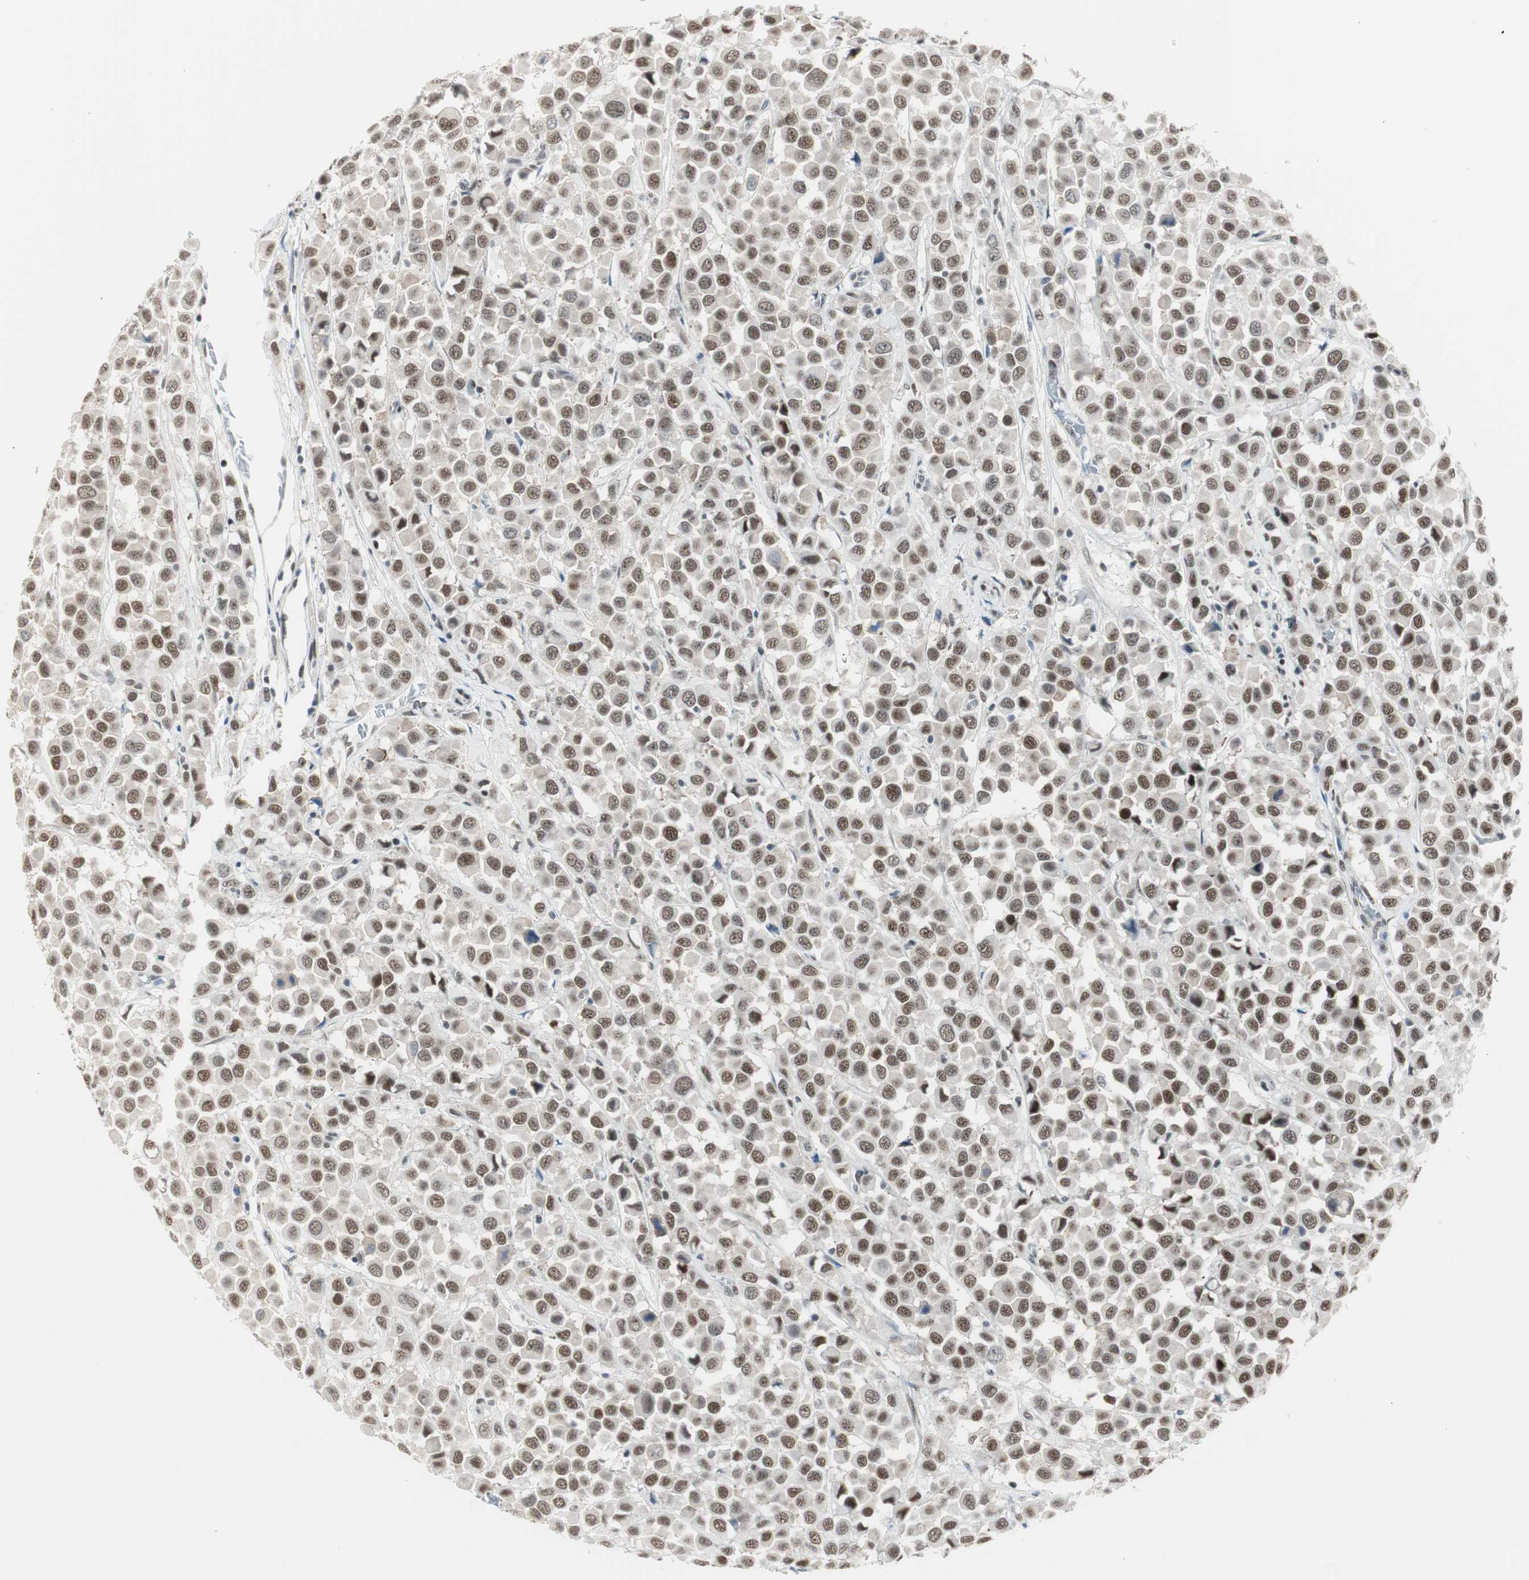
{"staining": {"intensity": "moderate", "quantity": ">75%", "location": "nuclear"}, "tissue": "breast cancer", "cell_type": "Tumor cells", "image_type": "cancer", "snomed": [{"axis": "morphology", "description": "Duct carcinoma"}, {"axis": "topography", "description": "Breast"}], "caption": "IHC staining of intraductal carcinoma (breast), which shows medium levels of moderate nuclear positivity in approximately >75% of tumor cells indicating moderate nuclear protein expression. The staining was performed using DAB (brown) for protein detection and nuclei were counterstained in hematoxylin (blue).", "gene": "HEXIM1", "patient": {"sex": "female", "age": 61}}